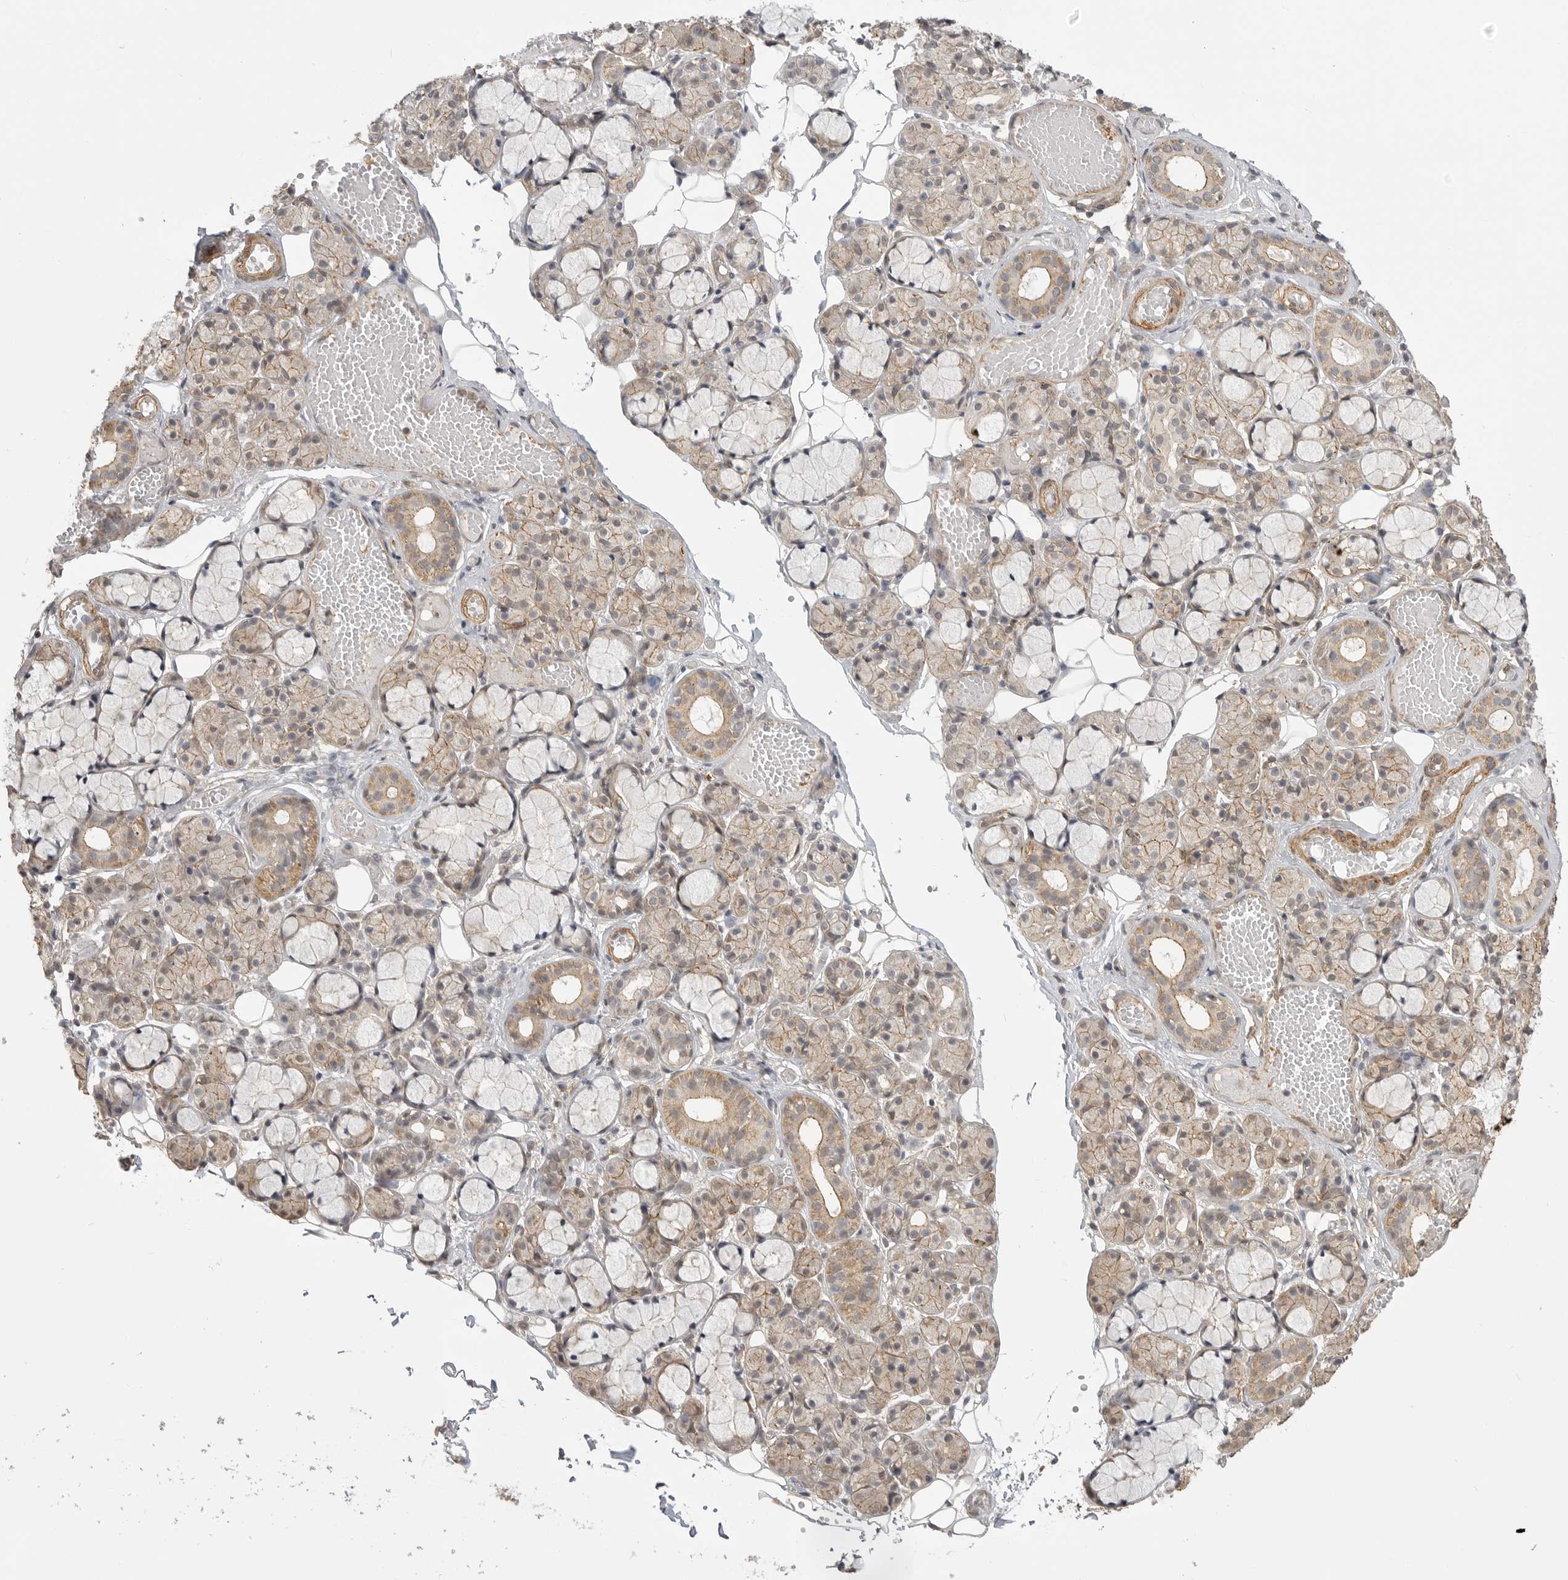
{"staining": {"intensity": "moderate", "quantity": "25%-75%", "location": "cytoplasmic/membranous"}, "tissue": "salivary gland", "cell_type": "Glandular cells", "image_type": "normal", "snomed": [{"axis": "morphology", "description": "Normal tissue, NOS"}, {"axis": "topography", "description": "Salivary gland"}], "caption": "A micrograph of salivary gland stained for a protein reveals moderate cytoplasmic/membranous brown staining in glandular cells.", "gene": "GPC2", "patient": {"sex": "male", "age": 63}}